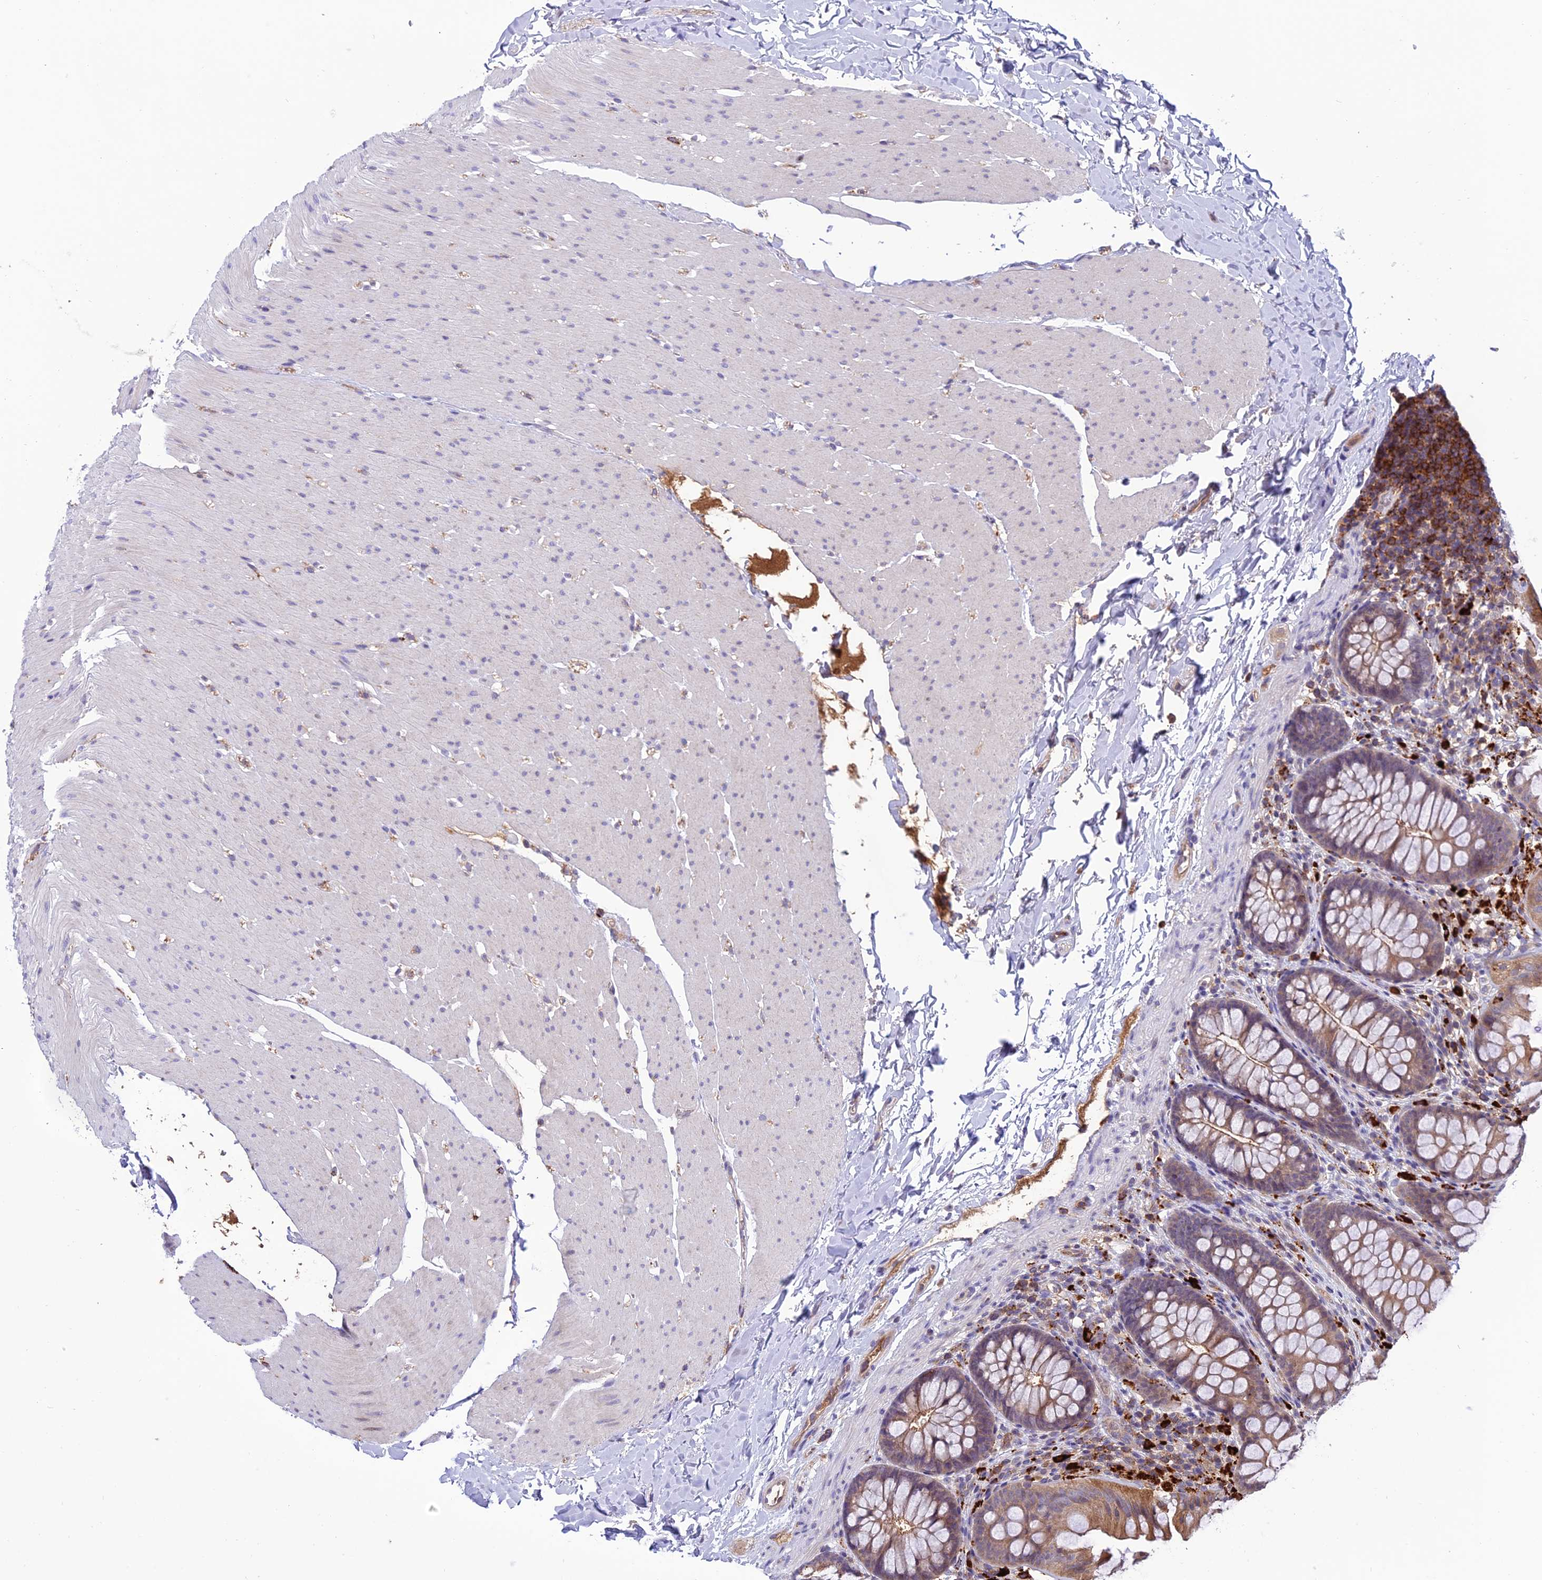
{"staining": {"intensity": "weak", "quantity": ">75%", "location": "cytoplasmic/membranous"}, "tissue": "colon", "cell_type": "Endothelial cells", "image_type": "normal", "snomed": [{"axis": "morphology", "description": "Normal tissue, NOS"}, {"axis": "topography", "description": "Colon"}], "caption": "Colon stained with IHC displays weak cytoplasmic/membranous expression in approximately >75% of endothelial cells. Nuclei are stained in blue.", "gene": "ARHGEF18", "patient": {"sex": "female", "age": 62}}